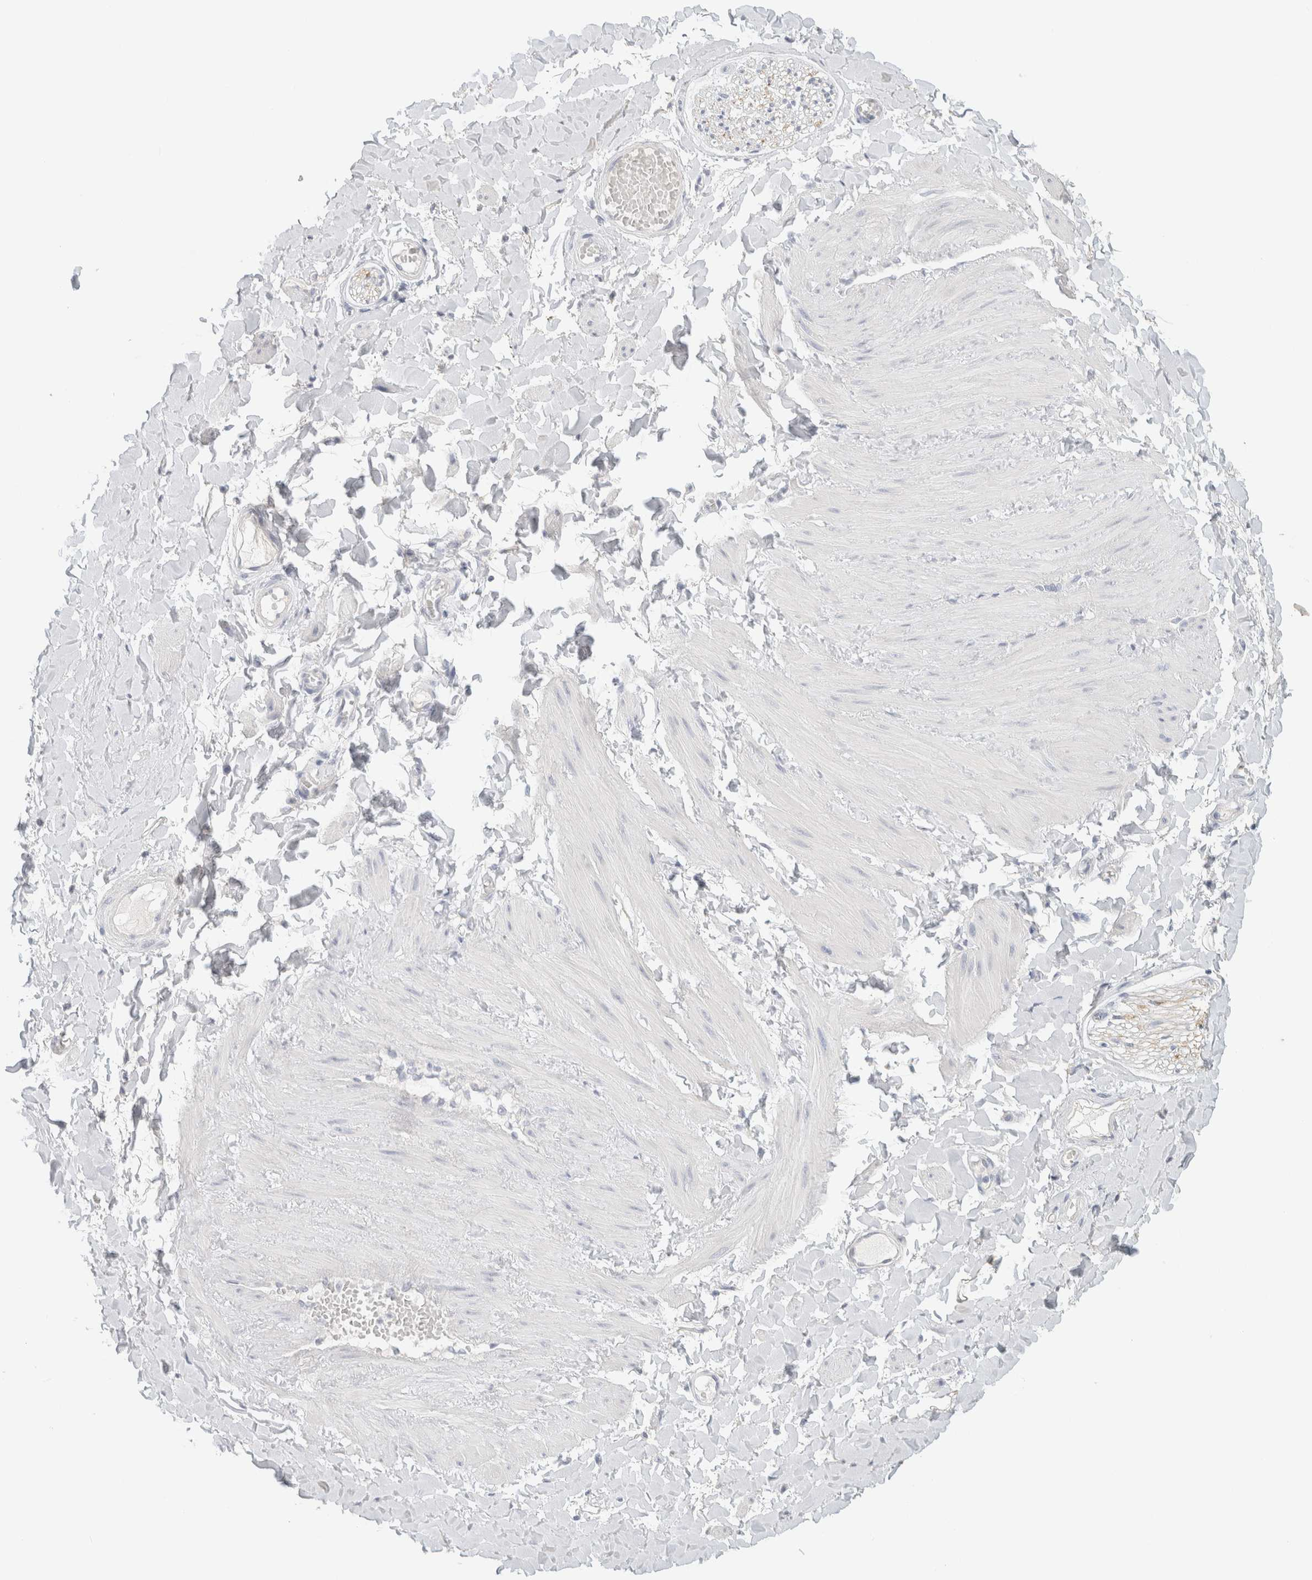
{"staining": {"intensity": "negative", "quantity": "none", "location": "none"}, "tissue": "adipose tissue", "cell_type": "Adipocytes", "image_type": "normal", "snomed": [{"axis": "morphology", "description": "Normal tissue, NOS"}, {"axis": "topography", "description": "Adipose tissue"}, {"axis": "topography", "description": "Vascular tissue"}, {"axis": "topography", "description": "Peripheral nerve tissue"}], "caption": "IHC histopathology image of unremarkable adipose tissue: human adipose tissue stained with DAB reveals no significant protein staining in adipocytes.", "gene": "NEFM", "patient": {"sex": "male", "age": 25}}